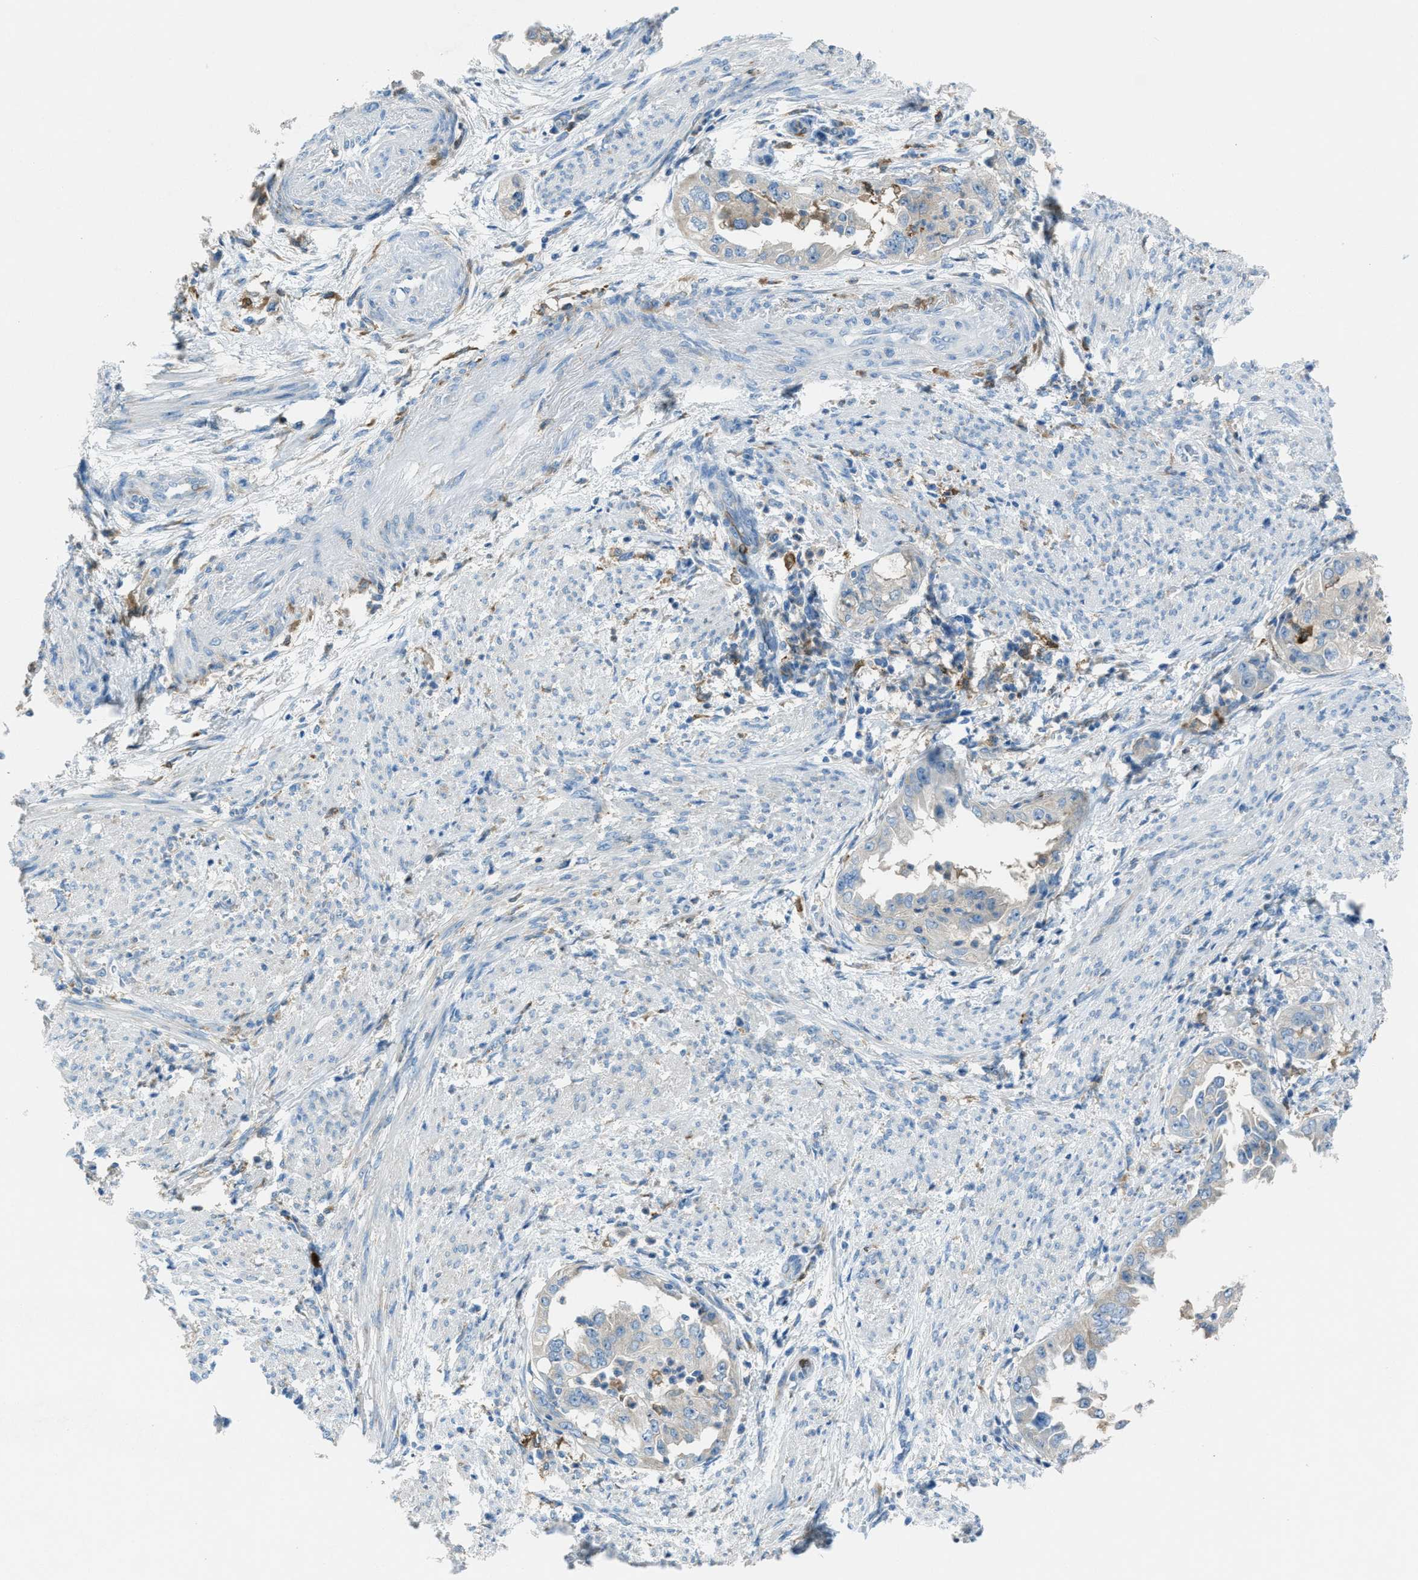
{"staining": {"intensity": "negative", "quantity": "none", "location": "none"}, "tissue": "endometrial cancer", "cell_type": "Tumor cells", "image_type": "cancer", "snomed": [{"axis": "morphology", "description": "Adenocarcinoma, NOS"}, {"axis": "topography", "description": "Endometrium"}], "caption": "Immunohistochemistry (IHC) micrograph of neoplastic tissue: endometrial cancer stained with DAB (3,3'-diaminobenzidine) displays no significant protein expression in tumor cells. (DAB immunohistochemistry visualized using brightfield microscopy, high magnification).", "gene": "MATCAP2", "patient": {"sex": "female", "age": 85}}